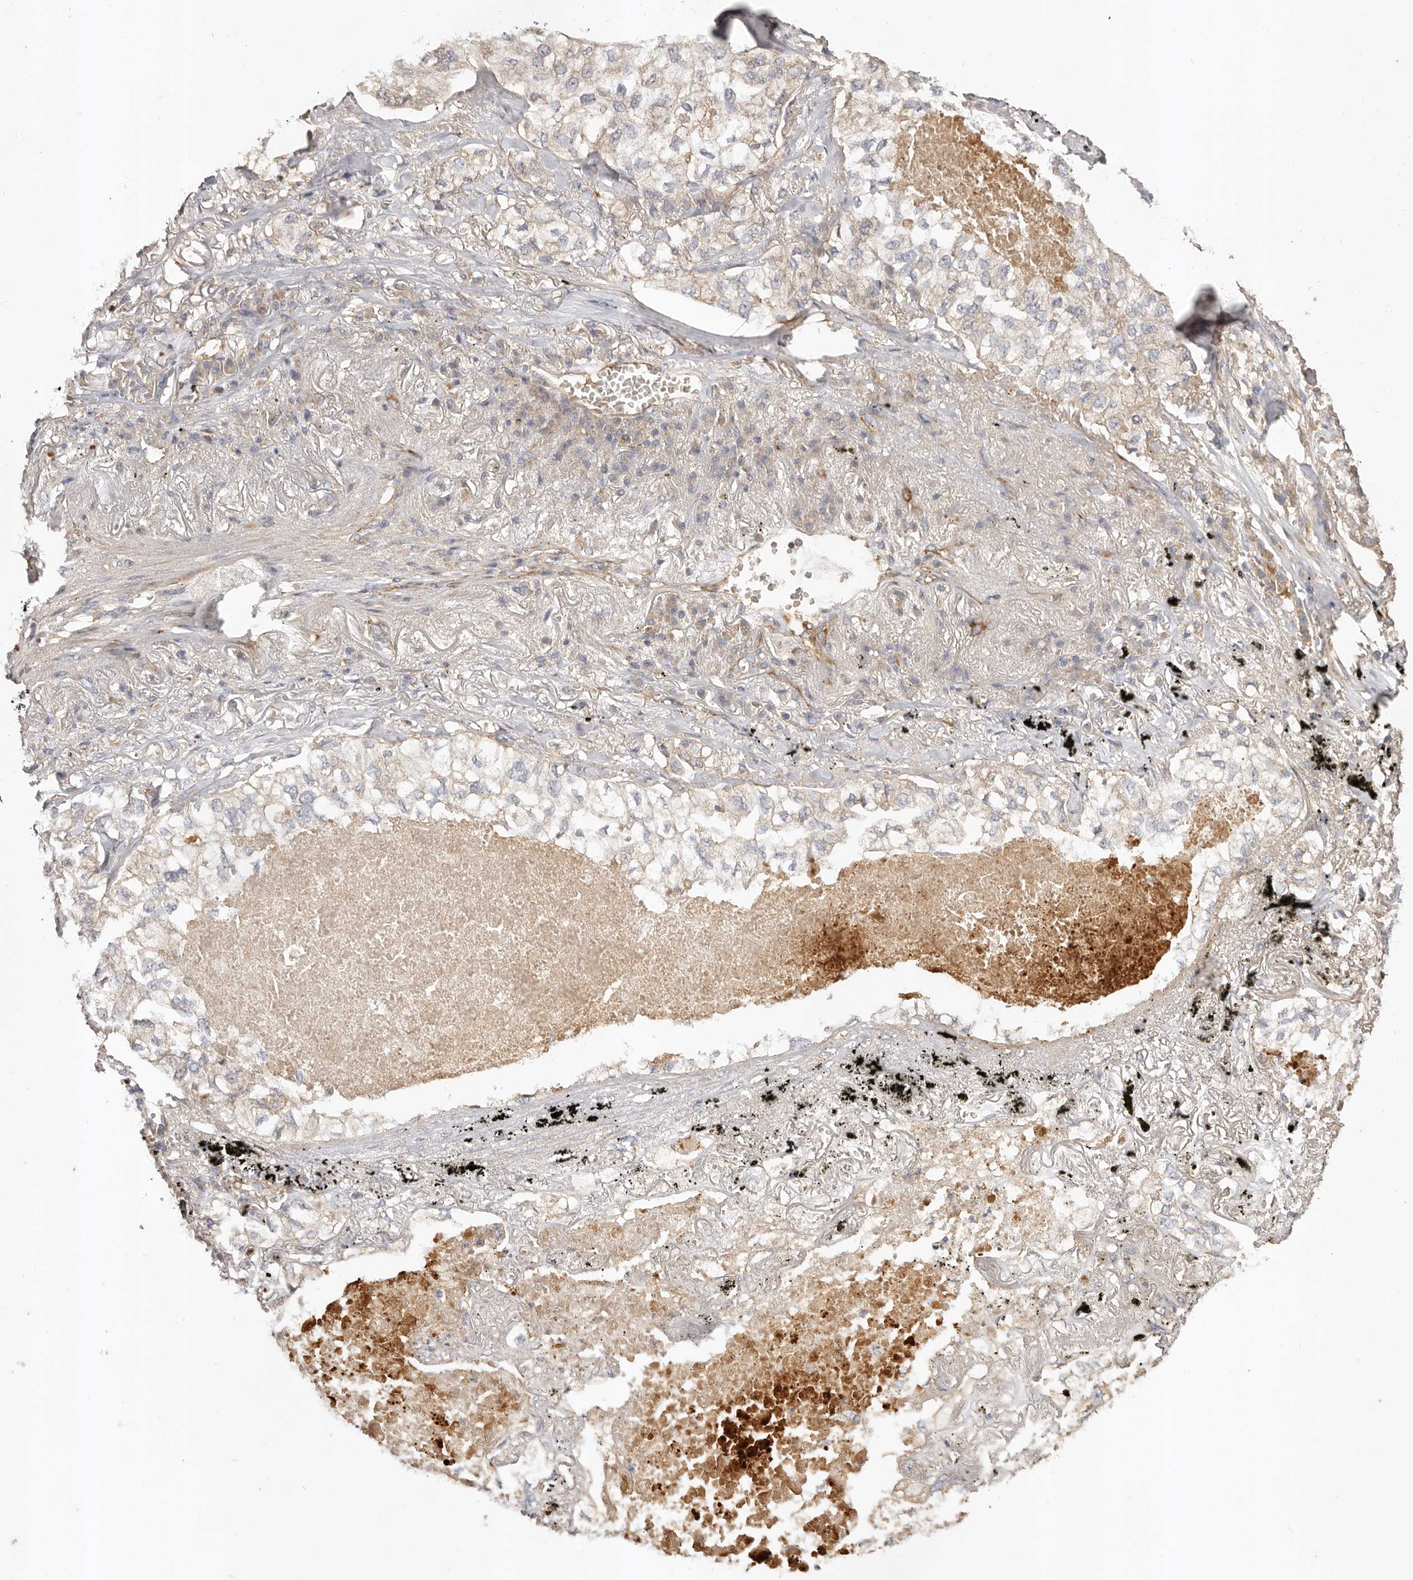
{"staining": {"intensity": "weak", "quantity": ">75%", "location": "cytoplasmic/membranous"}, "tissue": "lung cancer", "cell_type": "Tumor cells", "image_type": "cancer", "snomed": [{"axis": "morphology", "description": "Adenocarcinoma, NOS"}, {"axis": "topography", "description": "Lung"}], "caption": "Immunohistochemical staining of lung adenocarcinoma exhibits weak cytoplasmic/membranous protein expression in approximately >75% of tumor cells.", "gene": "ADAMTS9", "patient": {"sex": "male", "age": 65}}